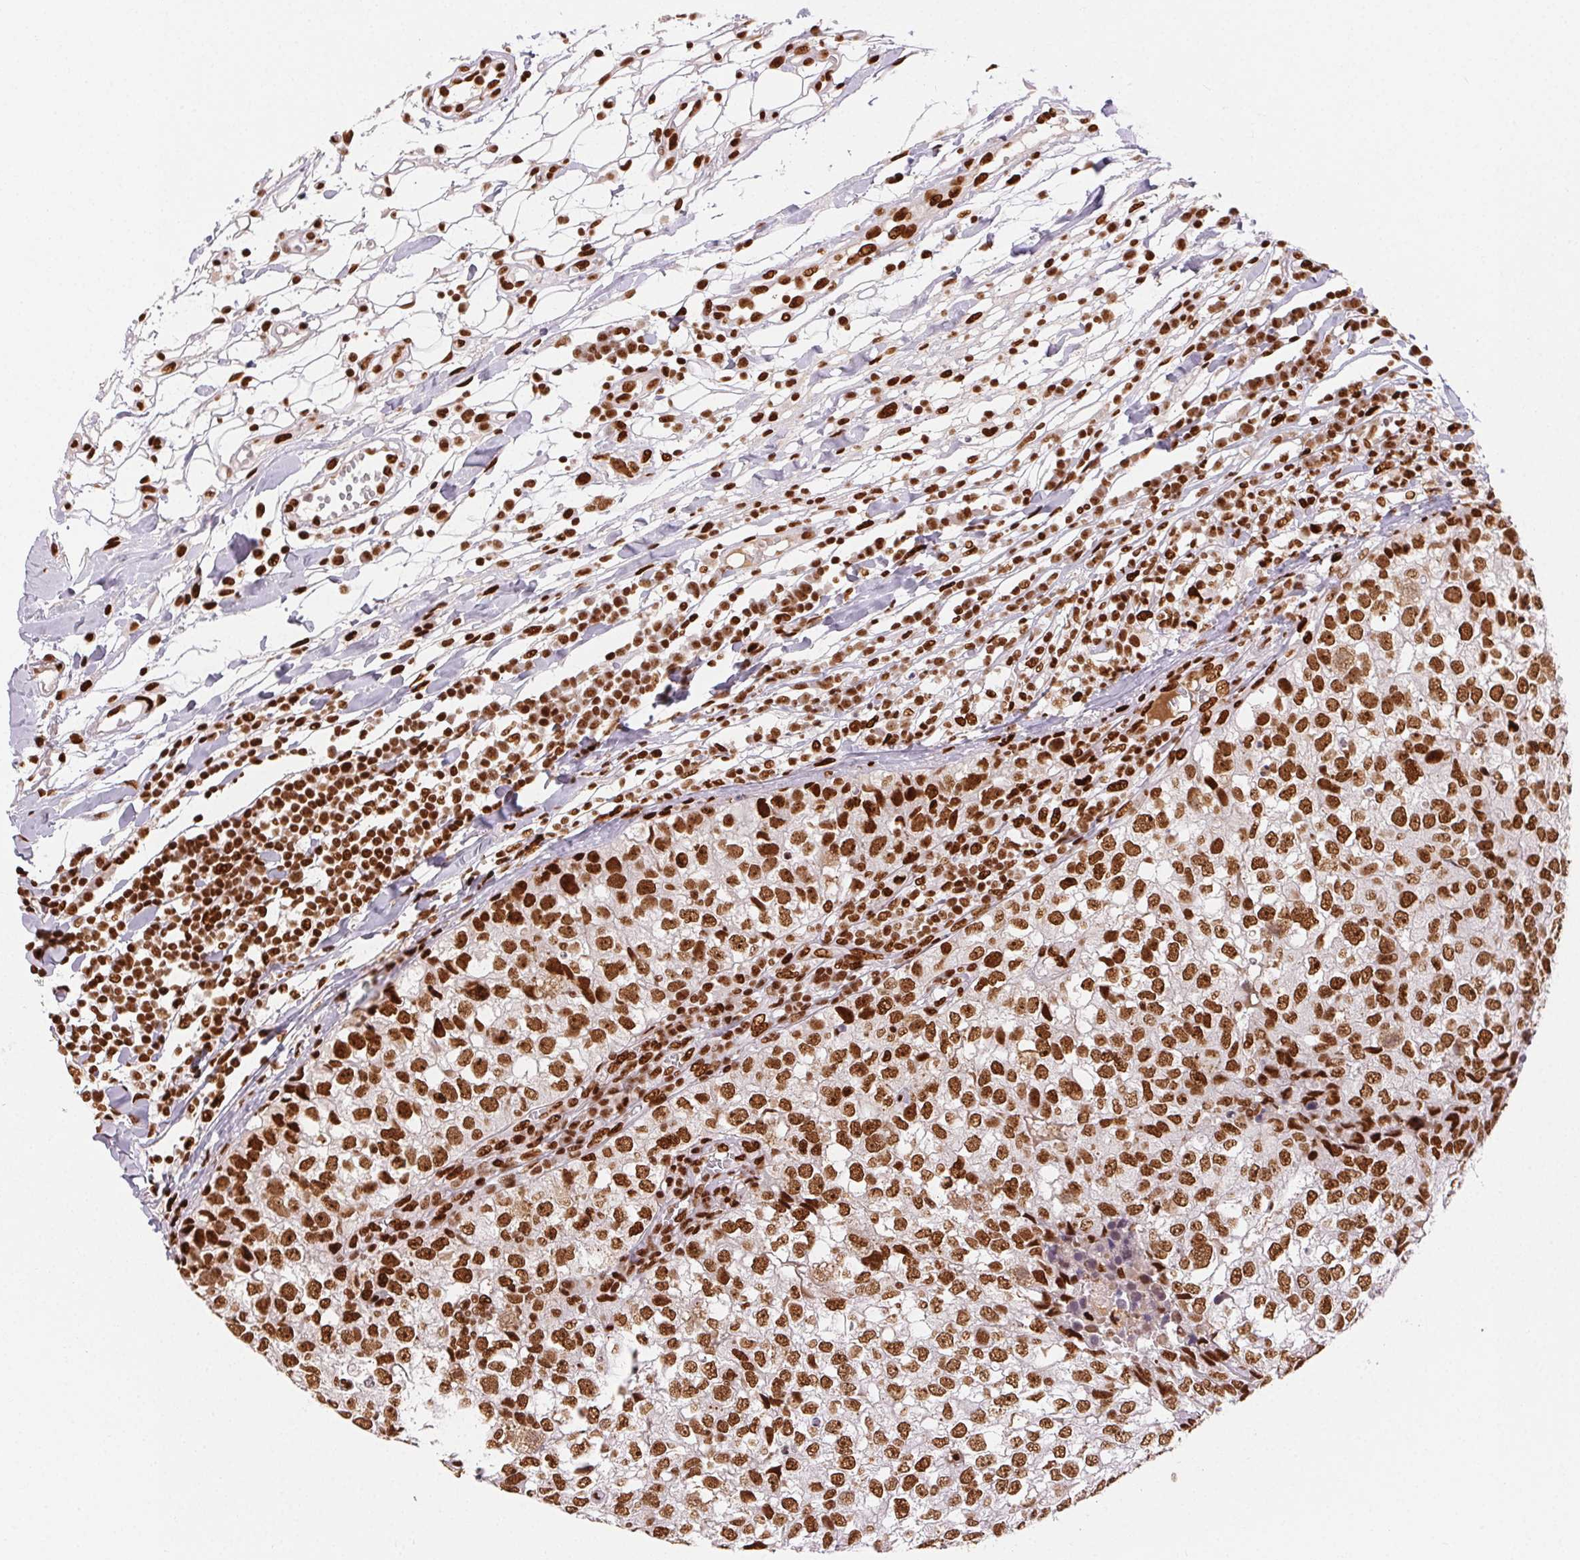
{"staining": {"intensity": "moderate", "quantity": ">75%", "location": "nuclear"}, "tissue": "breast cancer", "cell_type": "Tumor cells", "image_type": "cancer", "snomed": [{"axis": "morphology", "description": "Duct carcinoma"}, {"axis": "topography", "description": "Breast"}], "caption": "Tumor cells show moderate nuclear positivity in about >75% of cells in breast cancer (intraductal carcinoma).", "gene": "ZNF80", "patient": {"sex": "female", "age": 30}}